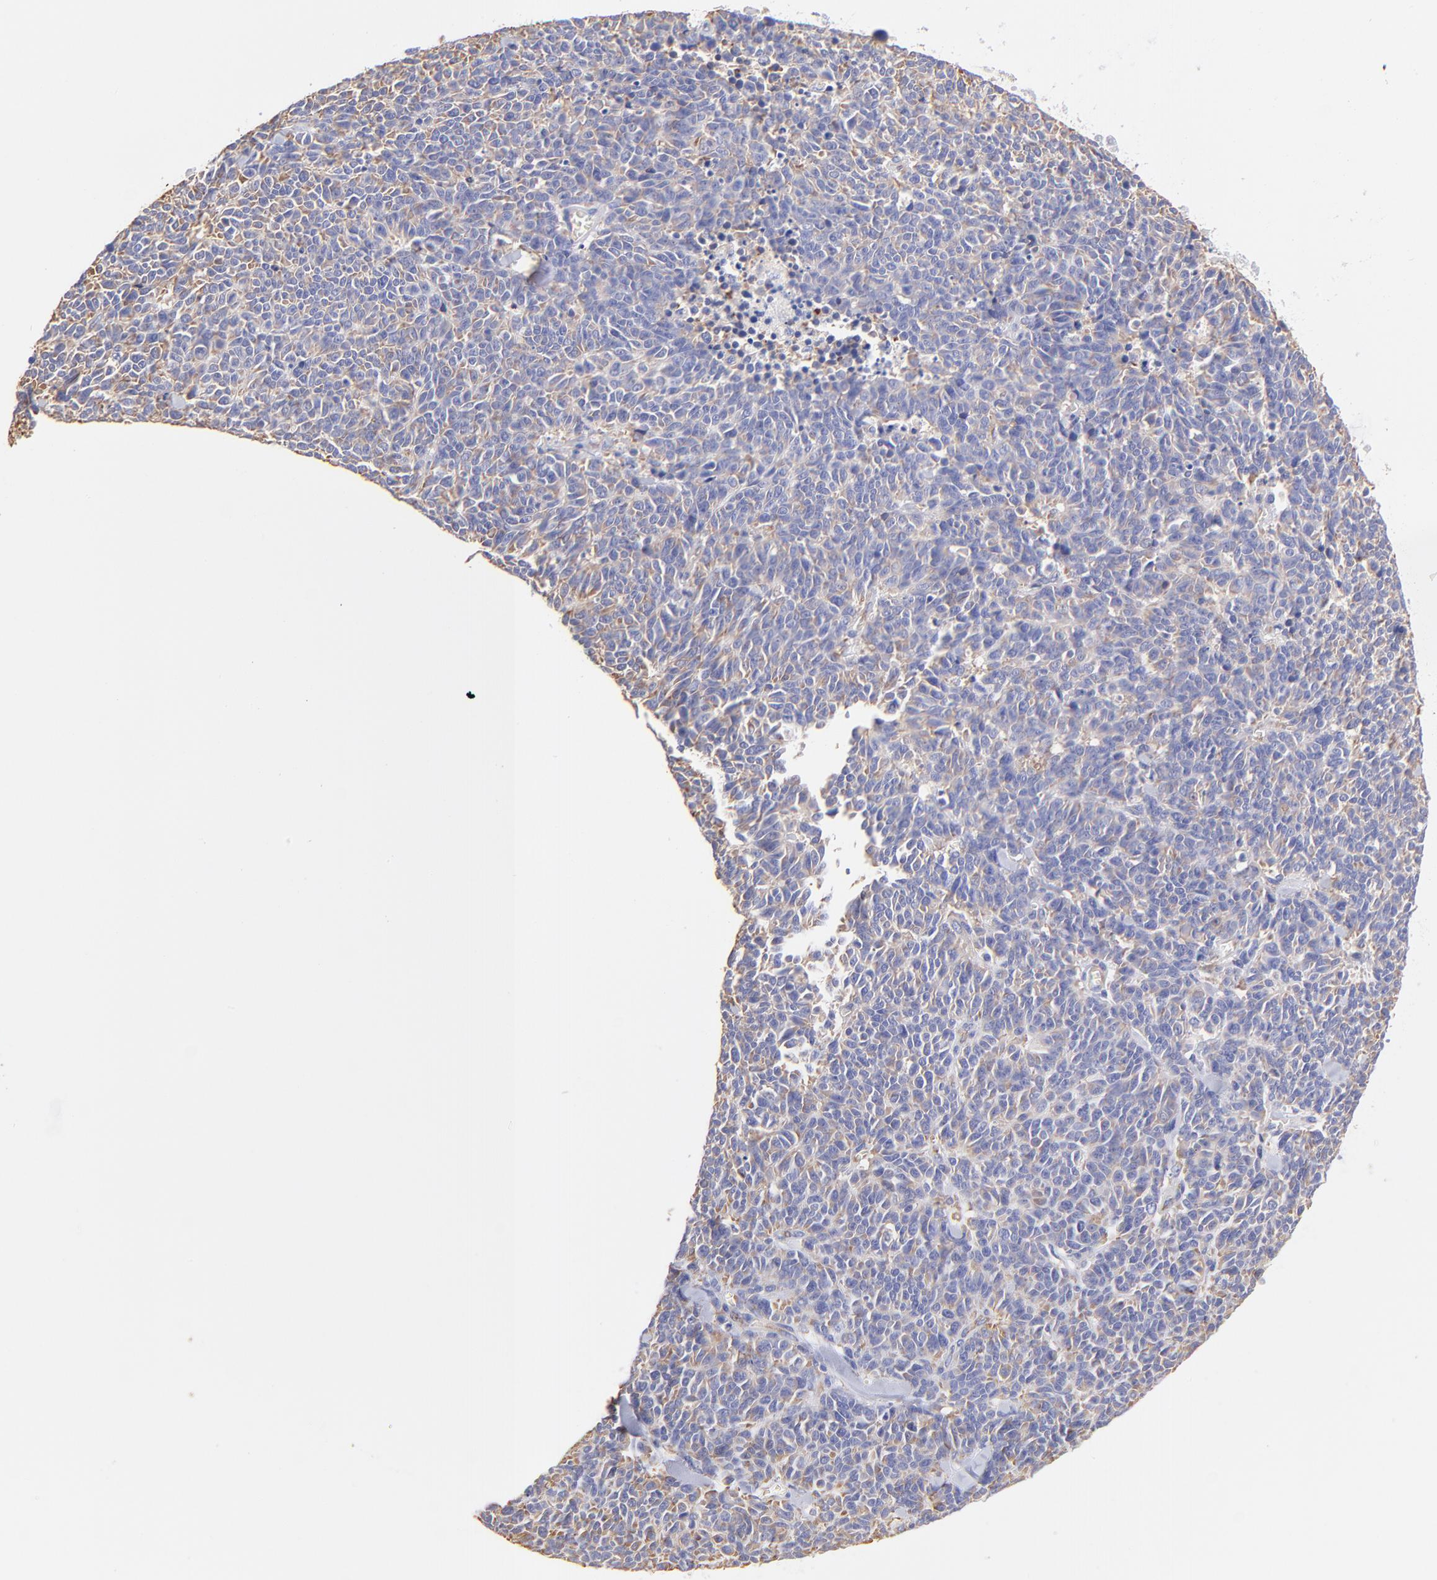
{"staining": {"intensity": "moderate", "quantity": "25%-75%", "location": "cytoplasmic/membranous"}, "tissue": "lung cancer", "cell_type": "Tumor cells", "image_type": "cancer", "snomed": [{"axis": "morphology", "description": "Neoplasm, malignant, NOS"}, {"axis": "topography", "description": "Lung"}], "caption": "The histopathology image reveals a brown stain indicating the presence of a protein in the cytoplasmic/membranous of tumor cells in lung cancer (neoplasm (malignant)).", "gene": "RPL30", "patient": {"sex": "female", "age": 58}}